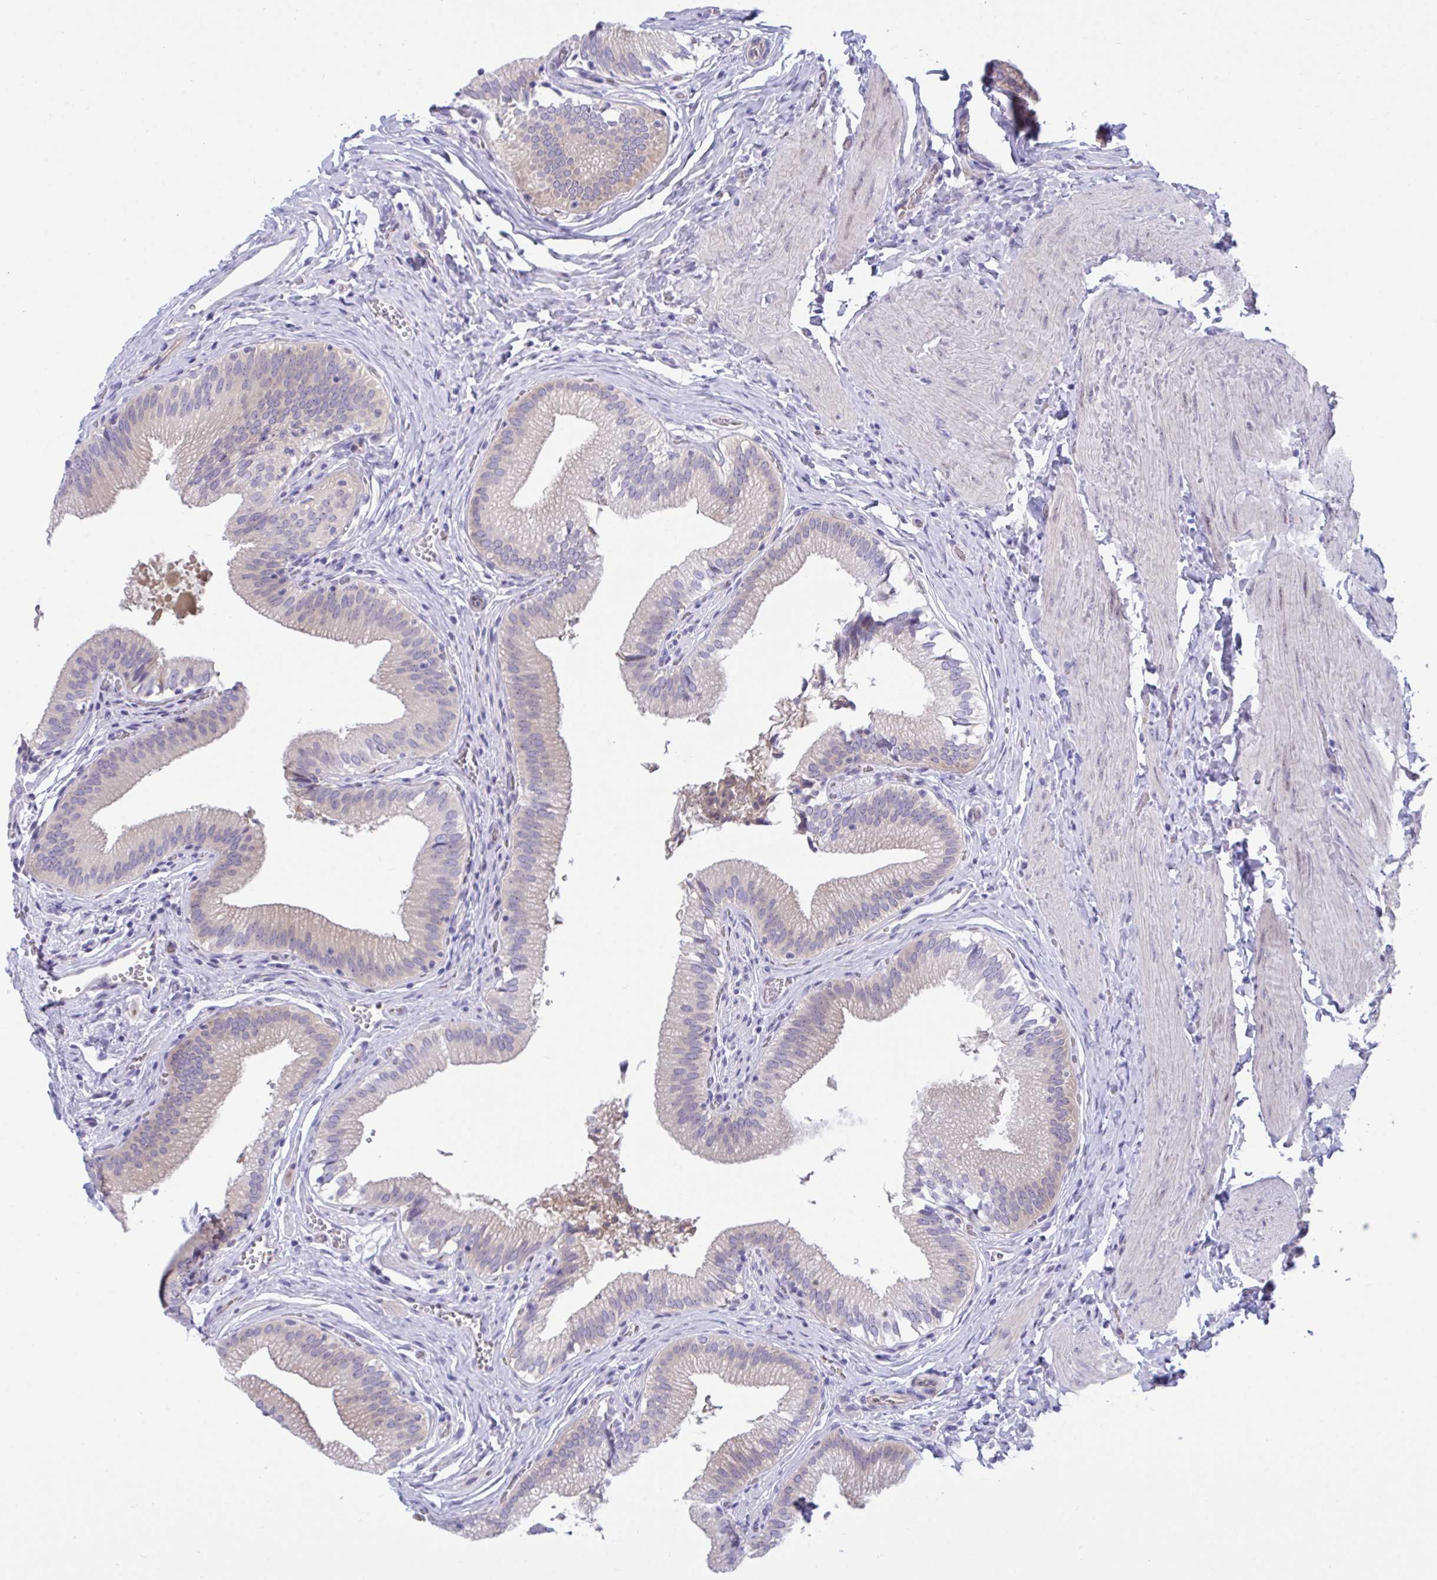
{"staining": {"intensity": "weak", "quantity": "<25%", "location": "cytoplasmic/membranous,nuclear"}, "tissue": "gallbladder", "cell_type": "Glandular cells", "image_type": "normal", "snomed": [{"axis": "morphology", "description": "Normal tissue, NOS"}, {"axis": "topography", "description": "Gallbladder"}, {"axis": "topography", "description": "Peripheral nerve tissue"}], "caption": "Protein analysis of benign gallbladder shows no significant expression in glandular cells.", "gene": "CENPQ", "patient": {"sex": "male", "age": 17}}